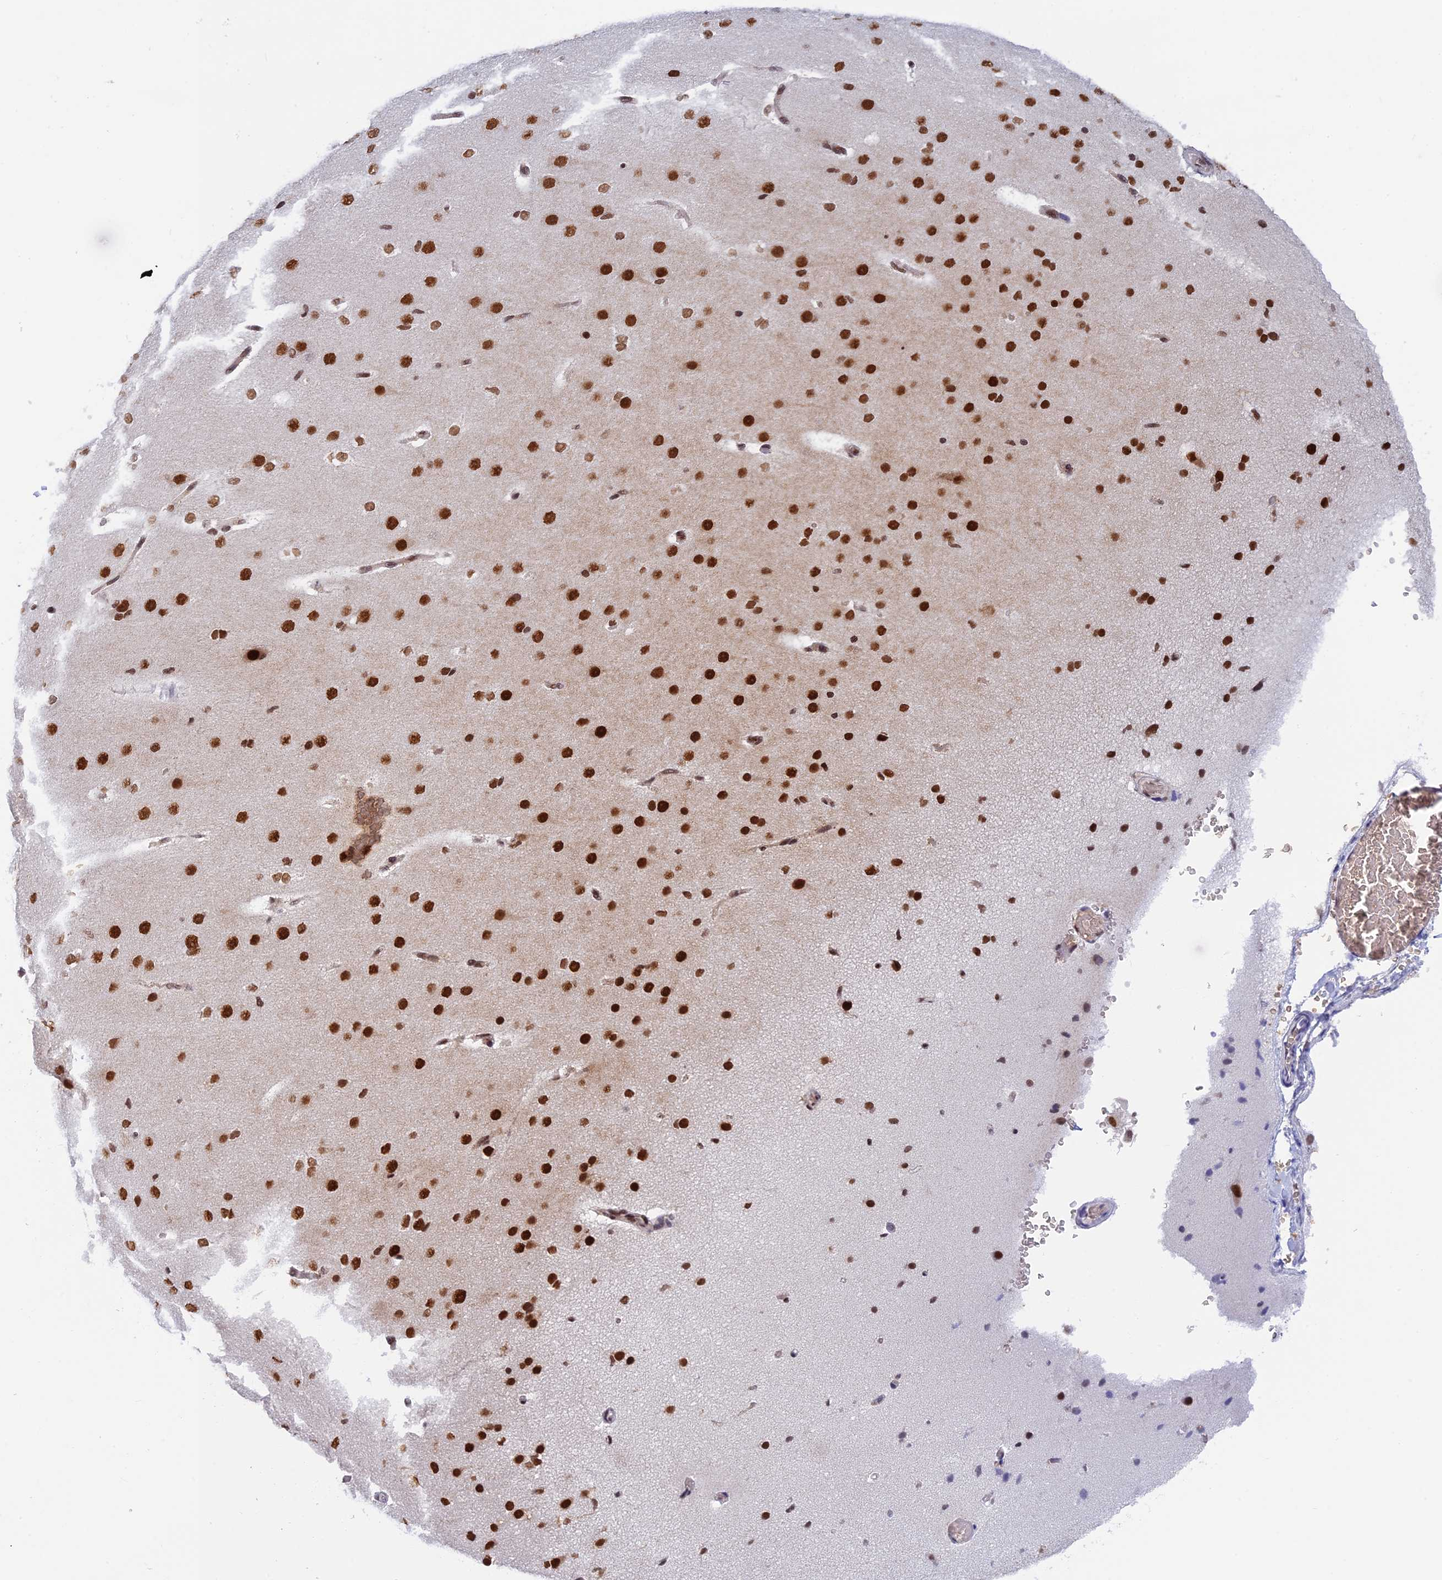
{"staining": {"intensity": "strong", "quantity": ">75%", "location": "nuclear"}, "tissue": "cerebral cortex", "cell_type": "Endothelial cells", "image_type": "normal", "snomed": [{"axis": "morphology", "description": "Normal tissue, NOS"}, {"axis": "morphology", "description": "Developmental malformation"}, {"axis": "topography", "description": "Cerebral cortex"}], "caption": "Strong nuclear expression for a protein is appreciated in approximately >75% of endothelial cells of benign cerebral cortex using immunohistochemistry.", "gene": "EEF1AKMT3", "patient": {"sex": "female", "age": 30}}